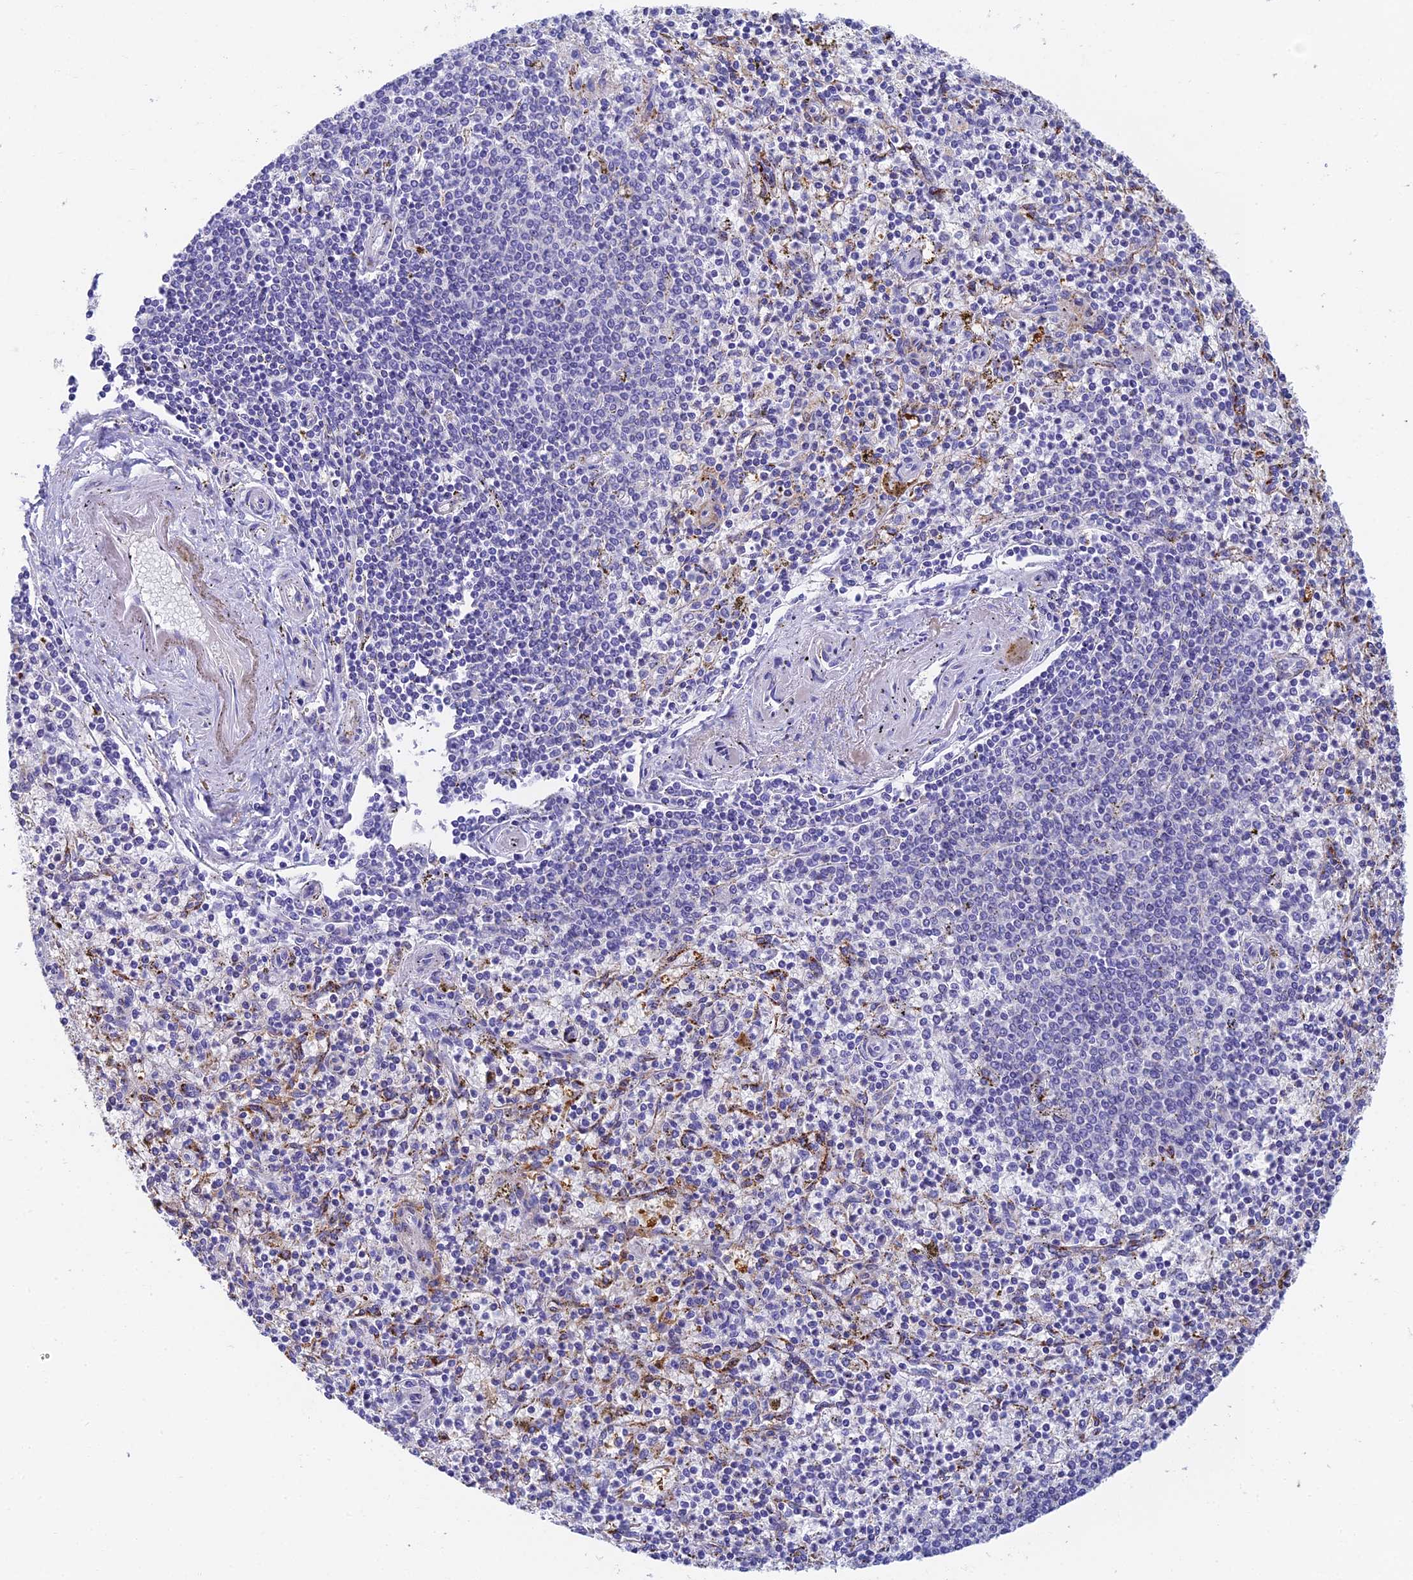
{"staining": {"intensity": "negative", "quantity": "none", "location": "none"}, "tissue": "spleen", "cell_type": "Cells in red pulp", "image_type": "normal", "snomed": [{"axis": "morphology", "description": "Normal tissue, NOS"}, {"axis": "topography", "description": "Spleen"}], "caption": "IHC of unremarkable spleen reveals no staining in cells in red pulp. (DAB IHC, high magnification).", "gene": "ADAMTS13", "patient": {"sex": "male", "age": 72}}